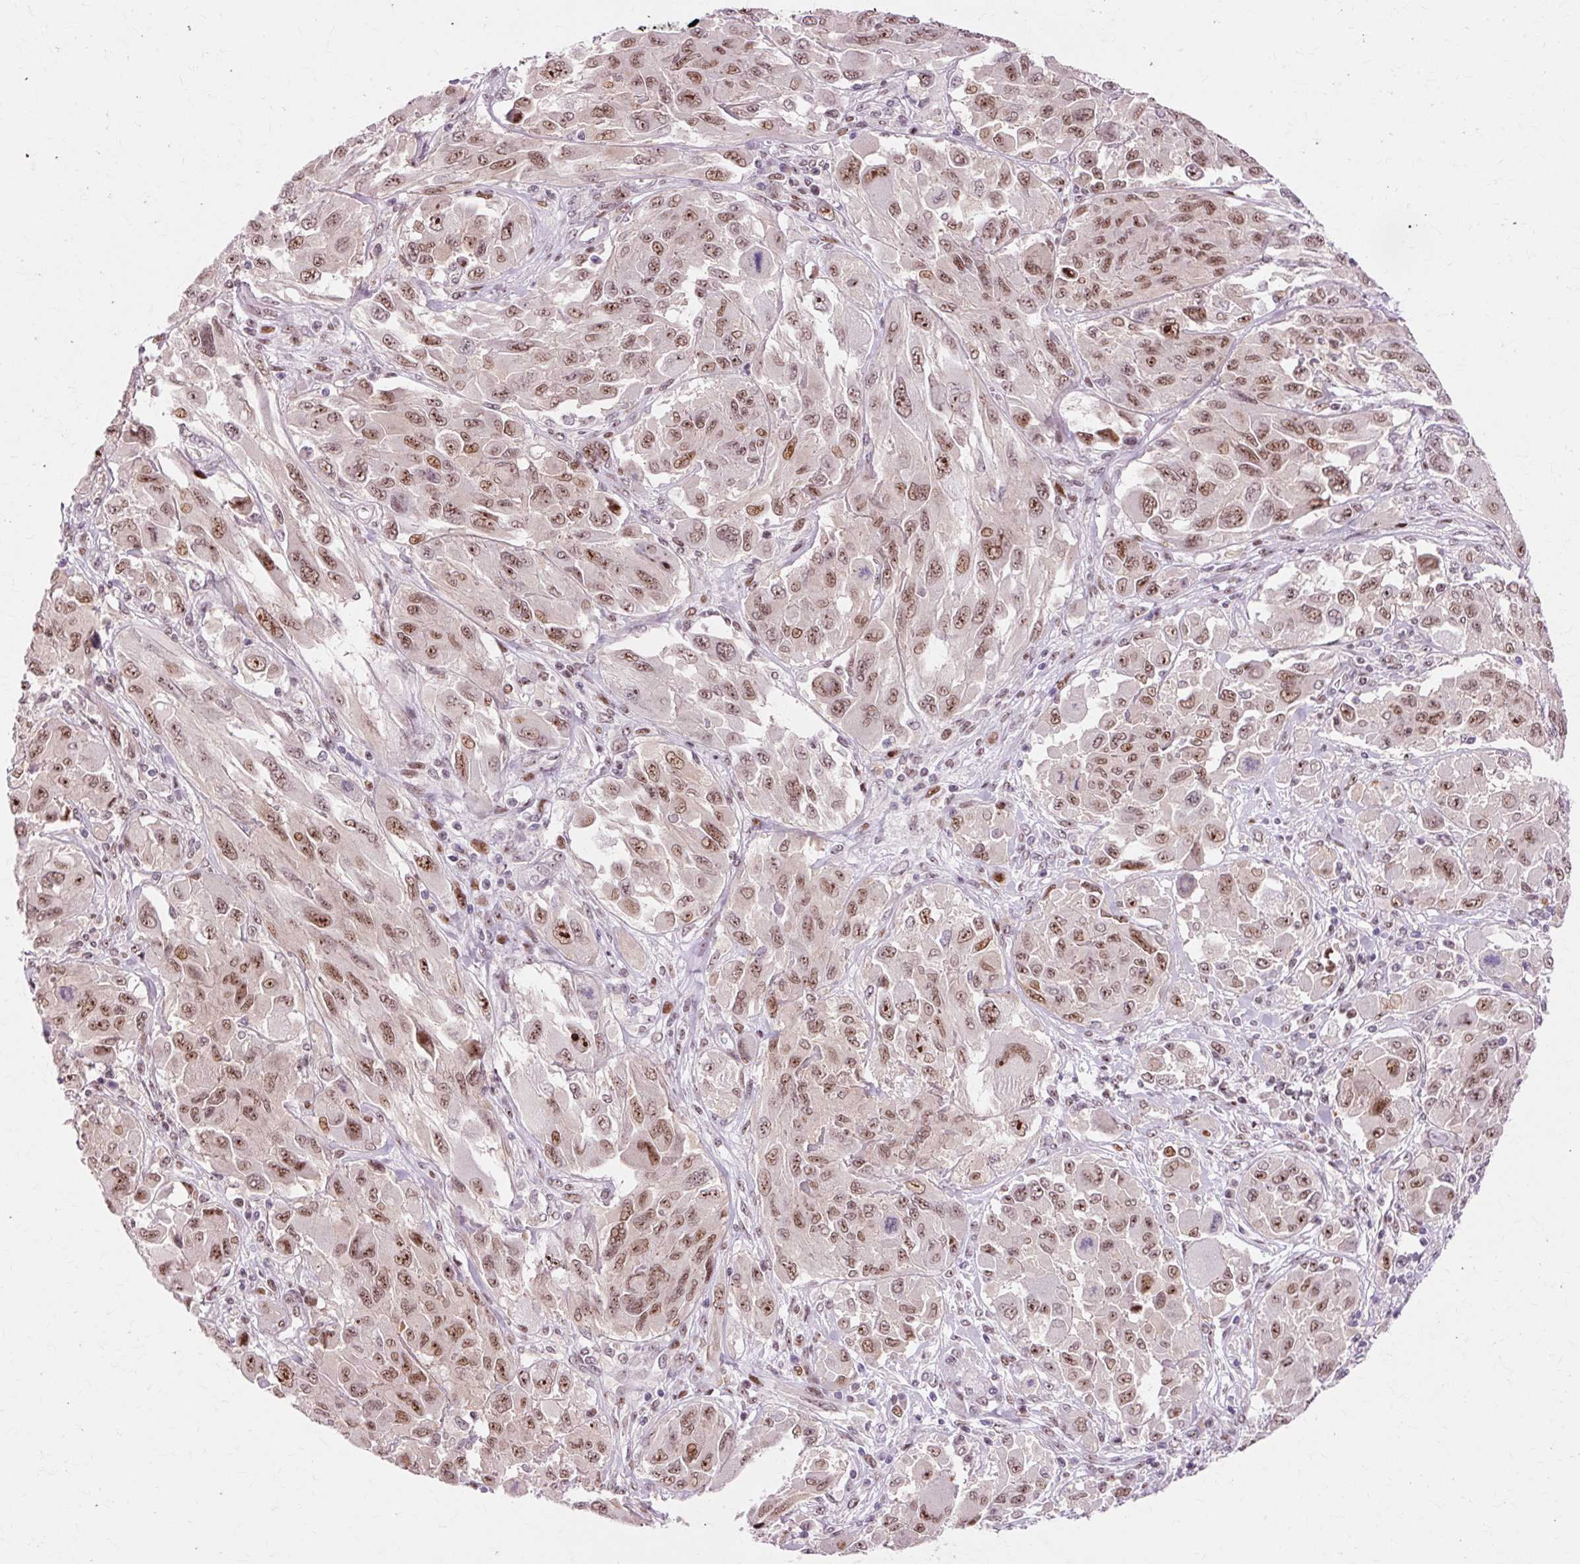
{"staining": {"intensity": "moderate", "quantity": ">75%", "location": "nuclear"}, "tissue": "melanoma", "cell_type": "Tumor cells", "image_type": "cancer", "snomed": [{"axis": "morphology", "description": "Malignant melanoma, NOS"}, {"axis": "topography", "description": "Skin"}], "caption": "Protein staining shows moderate nuclear positivity in about >75% of tumor cells in malignant melanoma. (Stains: DAB (3,3'-diaminobenzidine) in brown, nuclei in blue, Microscopy: brightfield microscopy at high magnification).", "gene": "MACROD2", "patient": {"sex": "female", "age": 91}}